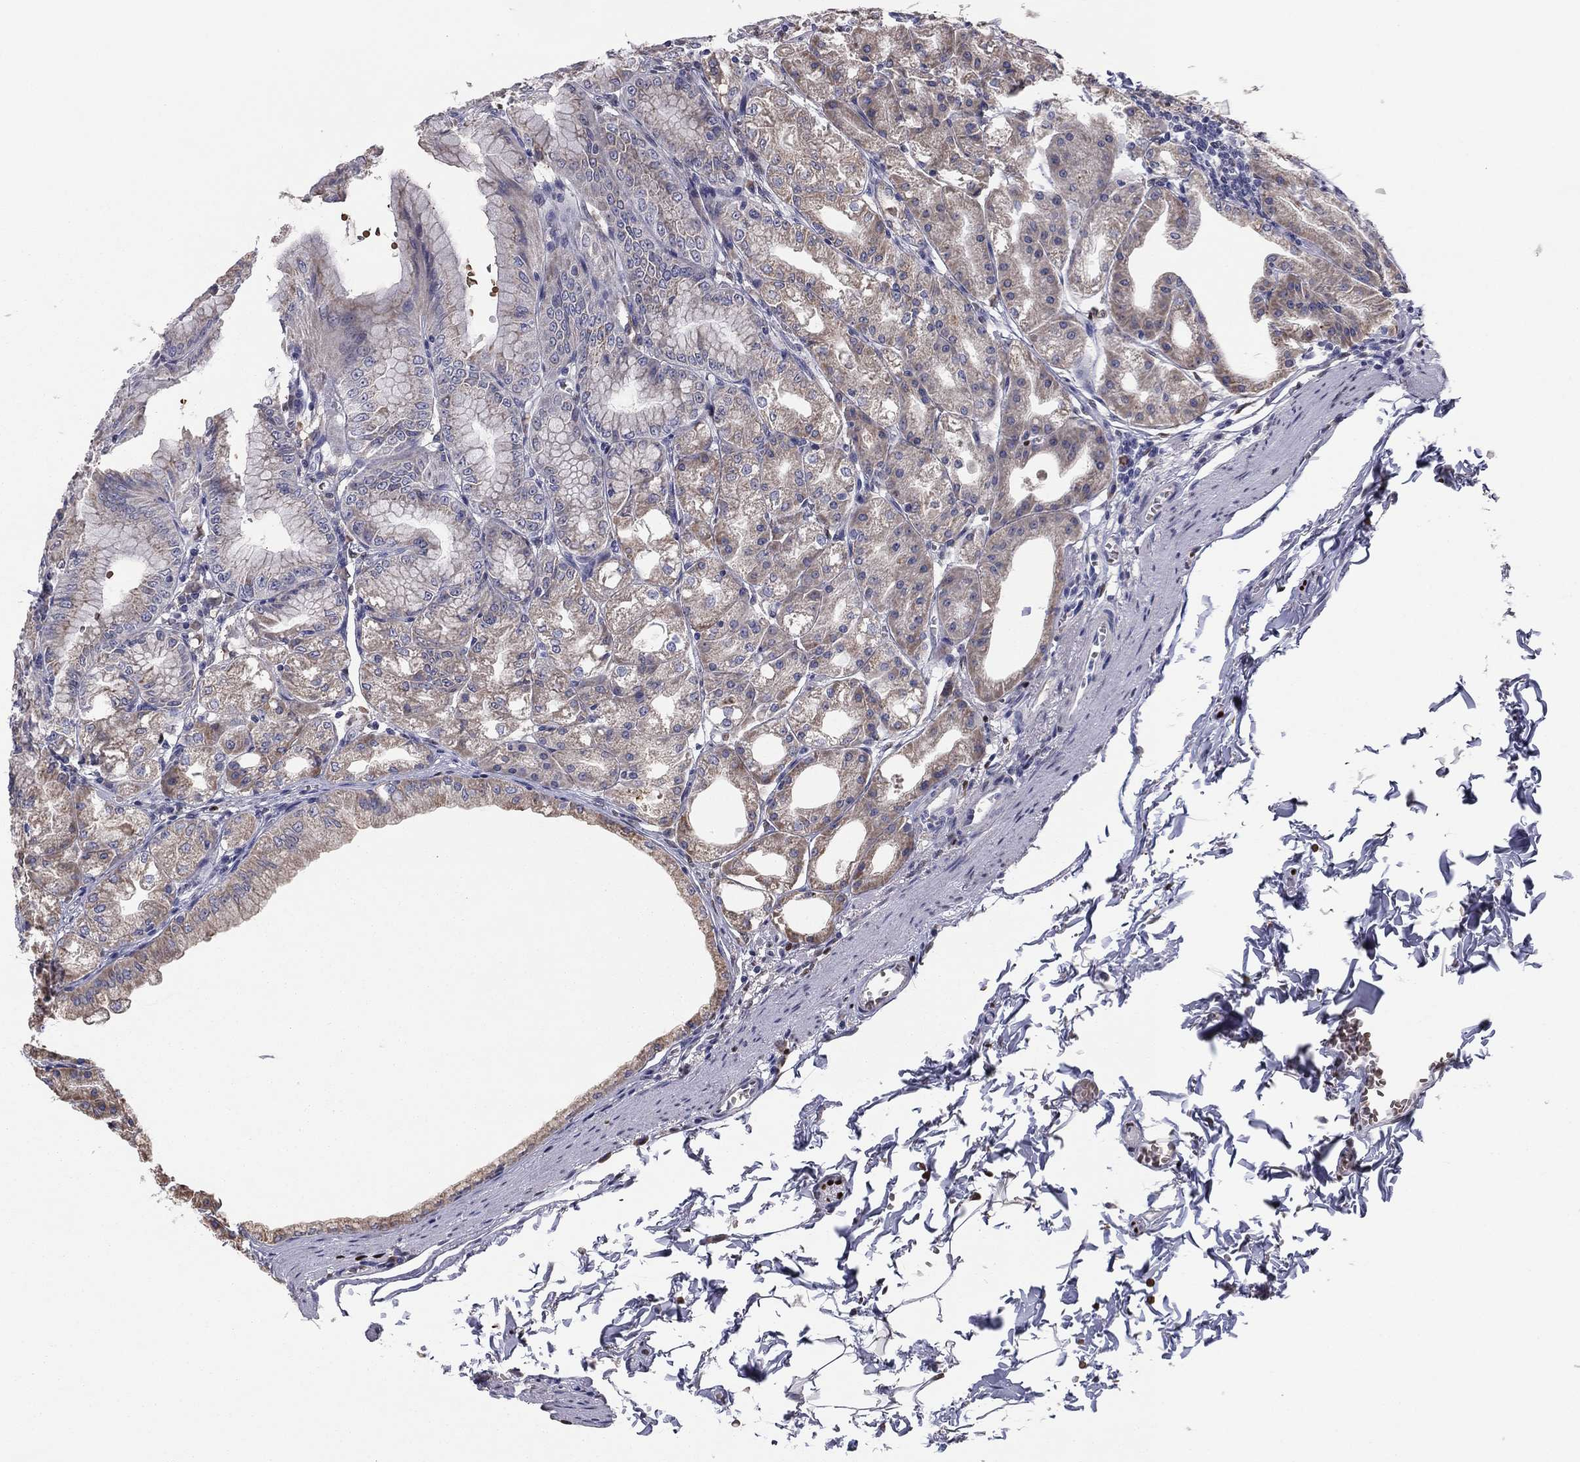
{"staining": {"intensity": "weak", "quantity": "25%-75%", "location": "cytoplasmic/membranous"}, "tissue": "stomach", "cell_type": "Glandular cells", "image_type": "normal", "snomed": [{"axis": "morphology", "description": "Normal tissue, NOS"}, {"axis": "topography", "description": "Stomach"}], "caption": "The image reveals a brown stain indicating the presence of a protein in the cytoplasmic/membranous of glandular cells in stomach. The staining was performed using DAB, with brown indicating positive protein expression. Nuclei are stained blue with hematoxylin.", "gene": "HSPB2", "patient": {"sex": "male", "age": 71}}